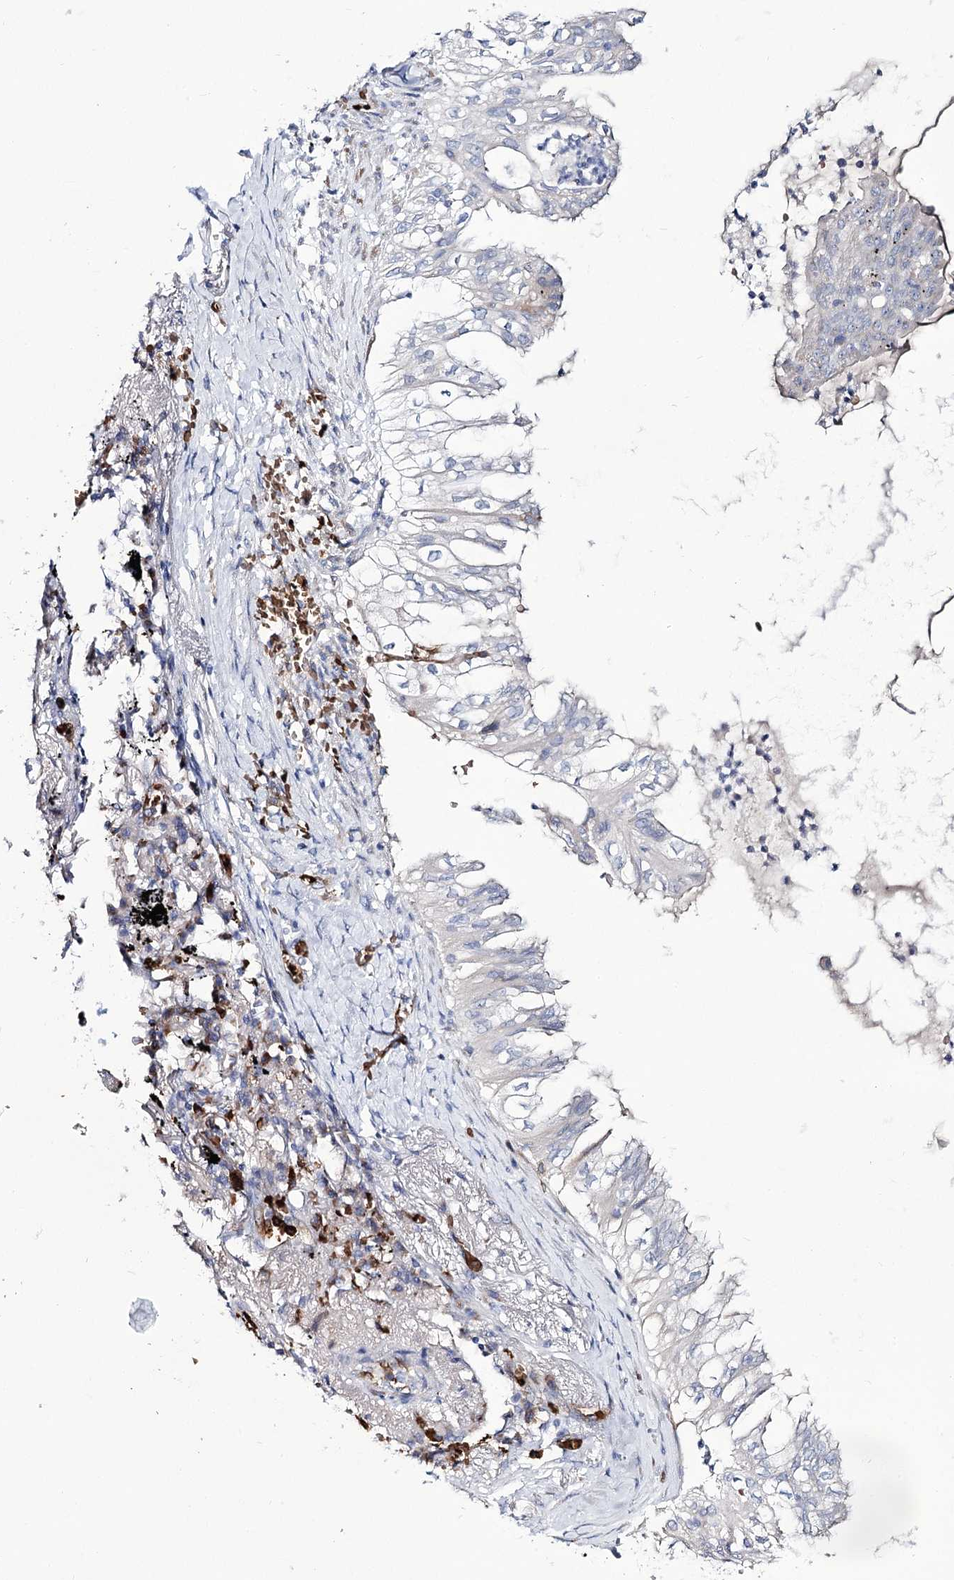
{"staining": {"intensity": "negative", "quantity": "none", "location": "none"}, "tissue": "lung cancer", "cell_type": "Tumor cells", "image_type": "cancer", "snomed": [{"axis": "morphology", "description": "Adenocarcinoma, NOS"}, {"axis": "topography", "description": "Lung"}], "caption": "This is a micrograph of immunohistochemistry staining of lung cancer (adenocarcinoma), which shows no positivity in tumor cells.", "gene": "GBF1", "patient": {"sex": "female", "age": 70}}